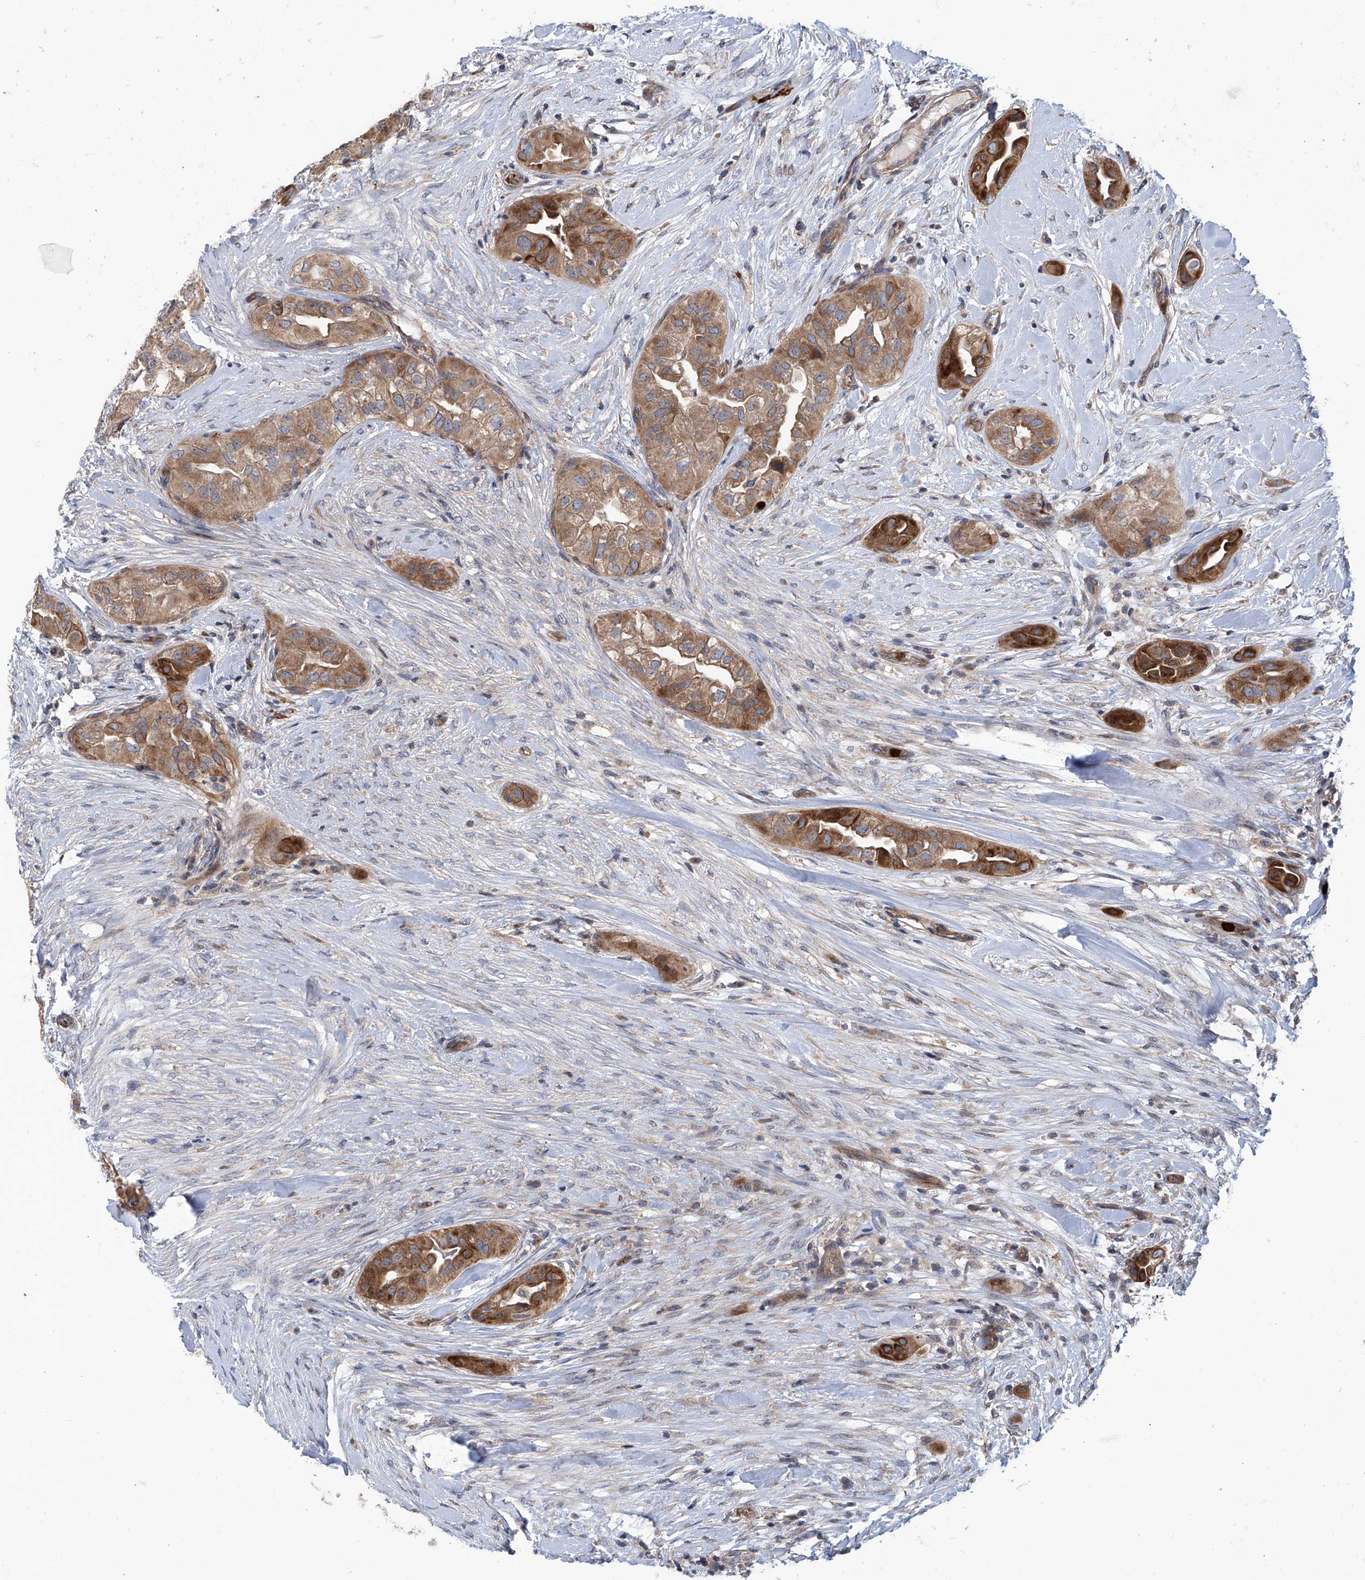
{"staining": {"intensity": "moderate", "quantity": ">75%", "location": "cytoplasmic/membranous"}, "tissue": "thyroid cancer", "cell_type": "Tumor cells", "image_type": "cancer", "snomed": [{"axis": "morphology", "description": "Papillary adenocarcinoma, NOS"}, {"axis": "topography", "description": "Thyroid gland"}], "caption": "A histopathology image of human thyroid cancer stained for a protein exhibits moderate cytoplasmic/membranous brown staining in tumor cells.", "gene": "EIF2D", "patient": {"sex": "female", "age": 59}}